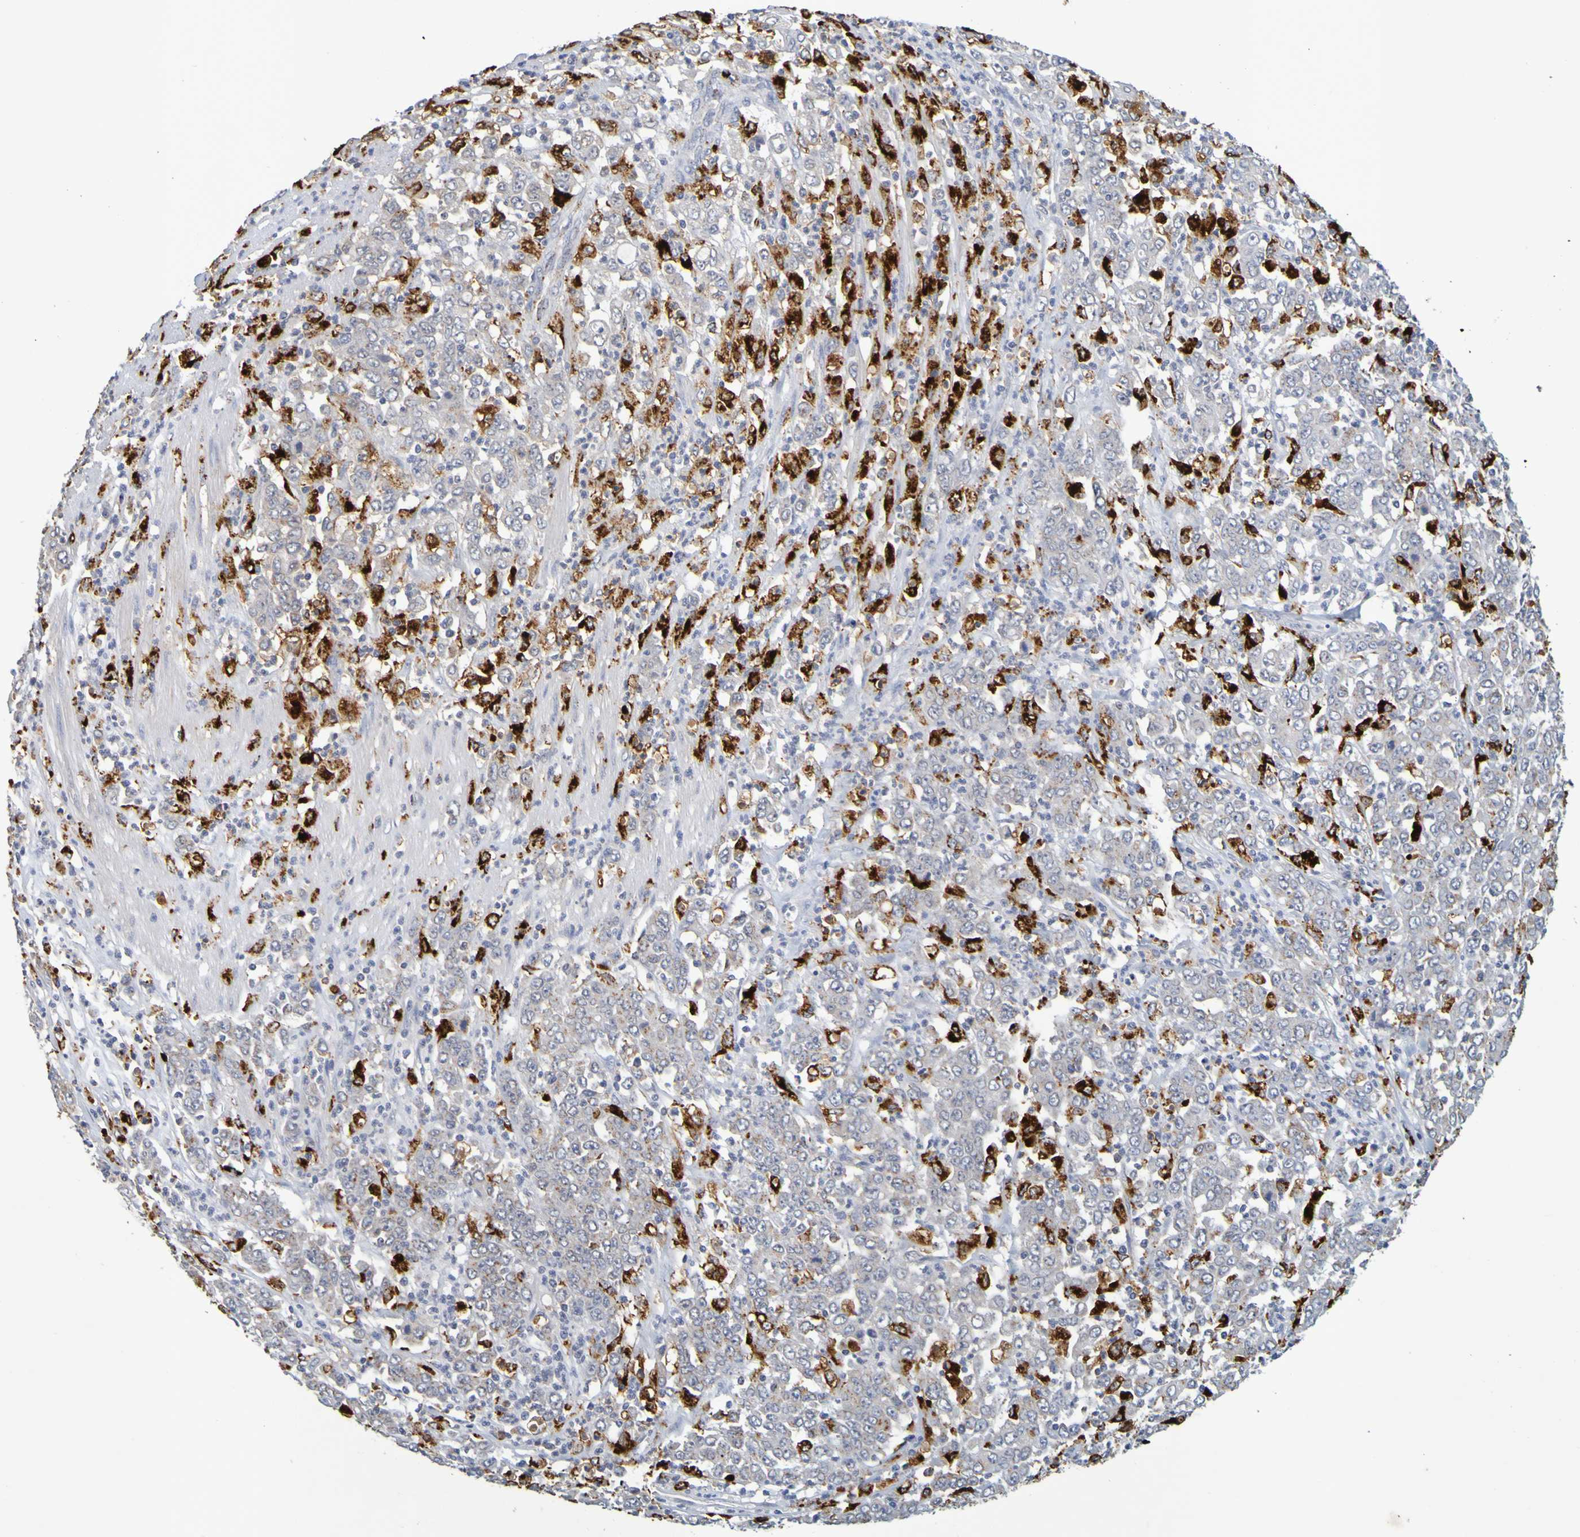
{"staining": {"intensity": "negative", "quantity": "none", "location": "none"}, "tissue": "stomach cancer", "cell_type": "Tumor cells", "image_type": "cancer", "snomed": [{"axis": "morphology", "description": "Adenocarcinoma, NOS"}, {"axis": "topography", "description": "Stomach, lower"}], "caption": "IHC photomicrograph of human stomach cancer (adenocarcinoma) stained for a protein (brown), which exhibits no expression in tumor cells. (DAB immunohistochemistry (IHC), high magnification).", "gene": "TPH1", "patient": {"sex": "female", "age": 71}}